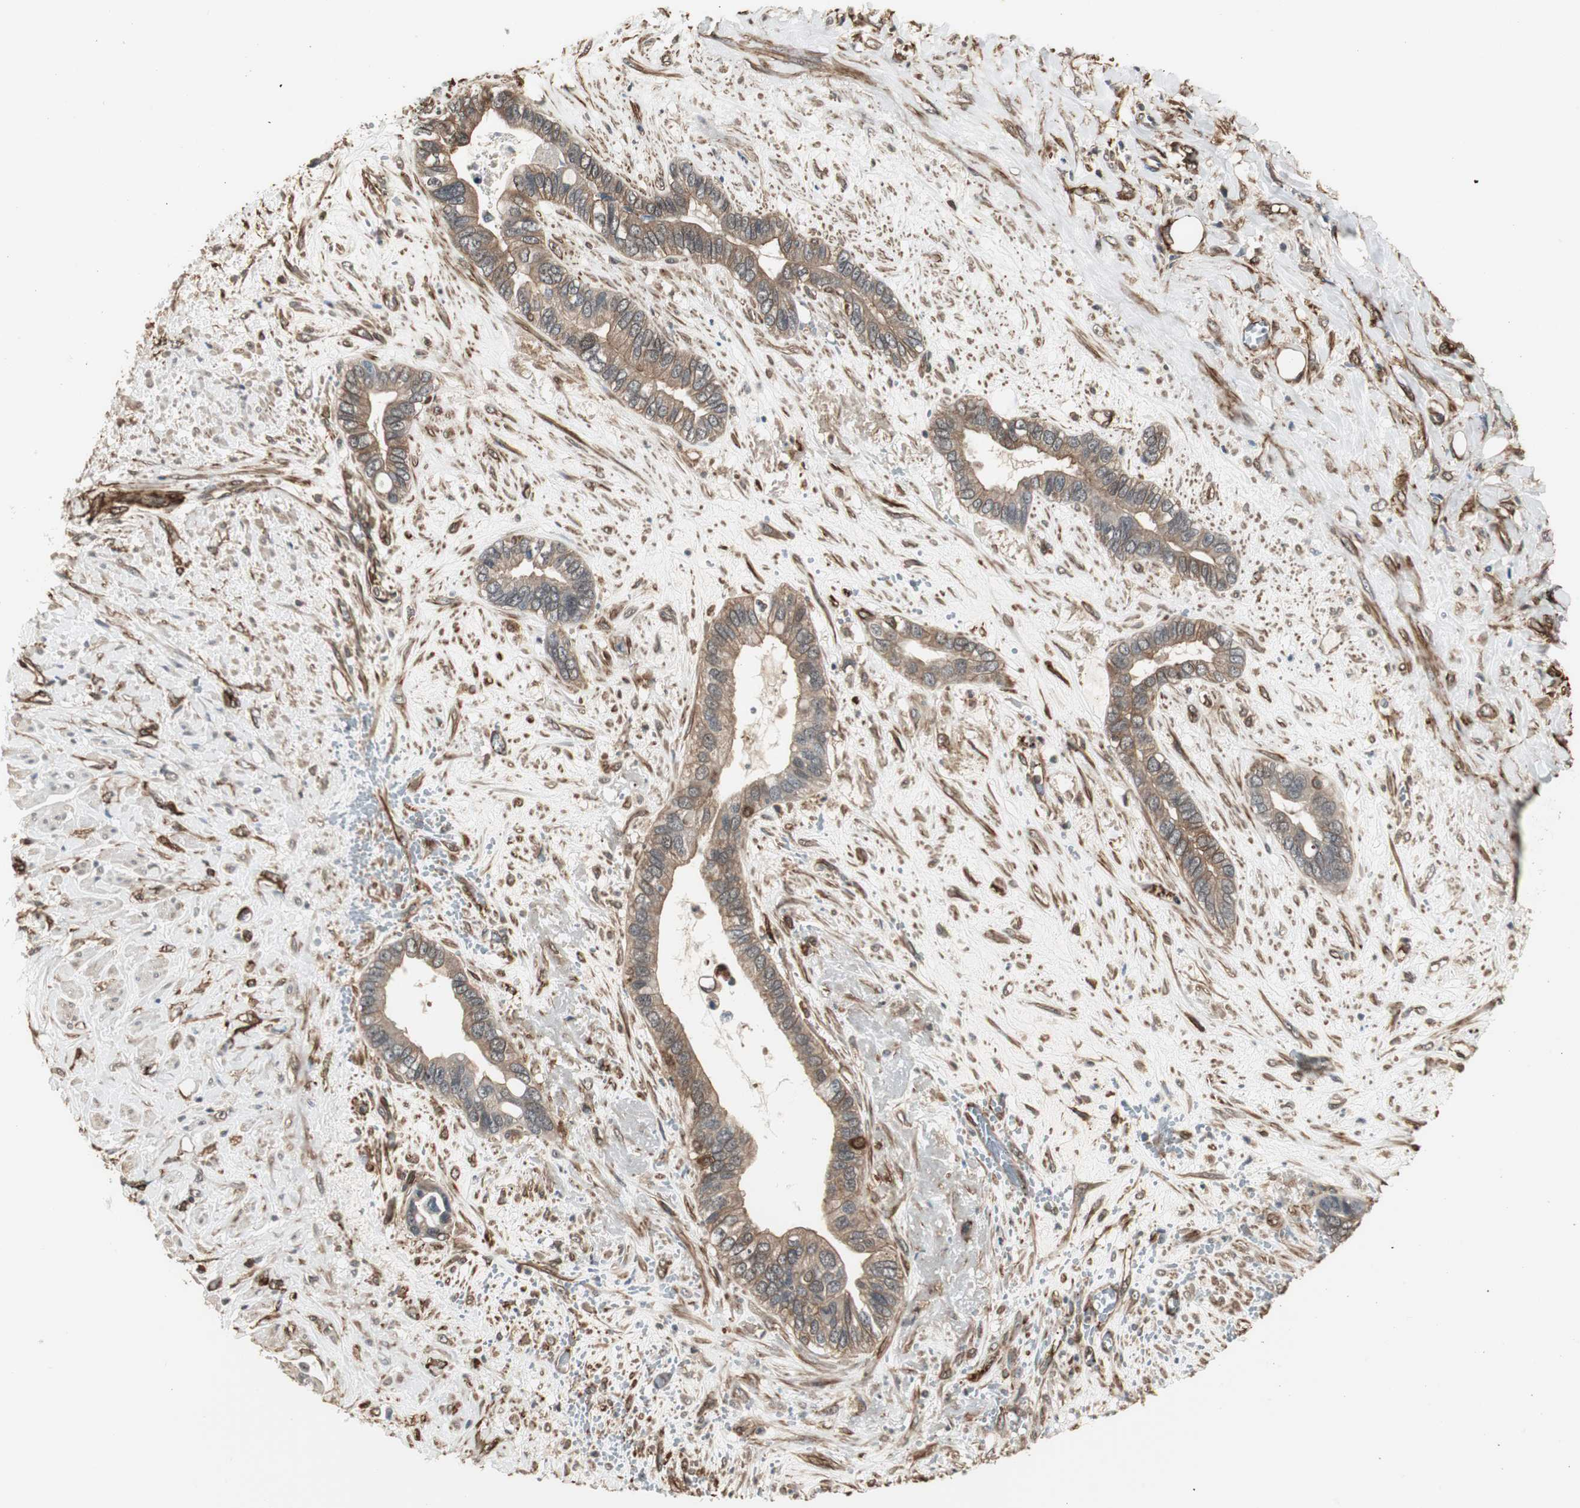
{"staining": {"intensity": "moderate", "quantity": ">75%", "location": "cytoplasmic/membranous"}, "tissue": "liver cancer", "cell_type": "Tumor cells", "image_type": "cancer", "snomed": [{"axis": "morphology", "description": "Cholangiocarcinoma"}, {"axis": "topography", "description": "Liver"}], "caption": "DAB (3,3'-diaminobenzidine) immunohistochemical staining of liver cancer exhibits moderate cytoplasmic/membranous protein staining in approximately >75% of tumor cells. (IHC, brightfield microscopy, high magnification).", "gene": "PTPN11", "patient": {"sex": "female", "age": 65}}